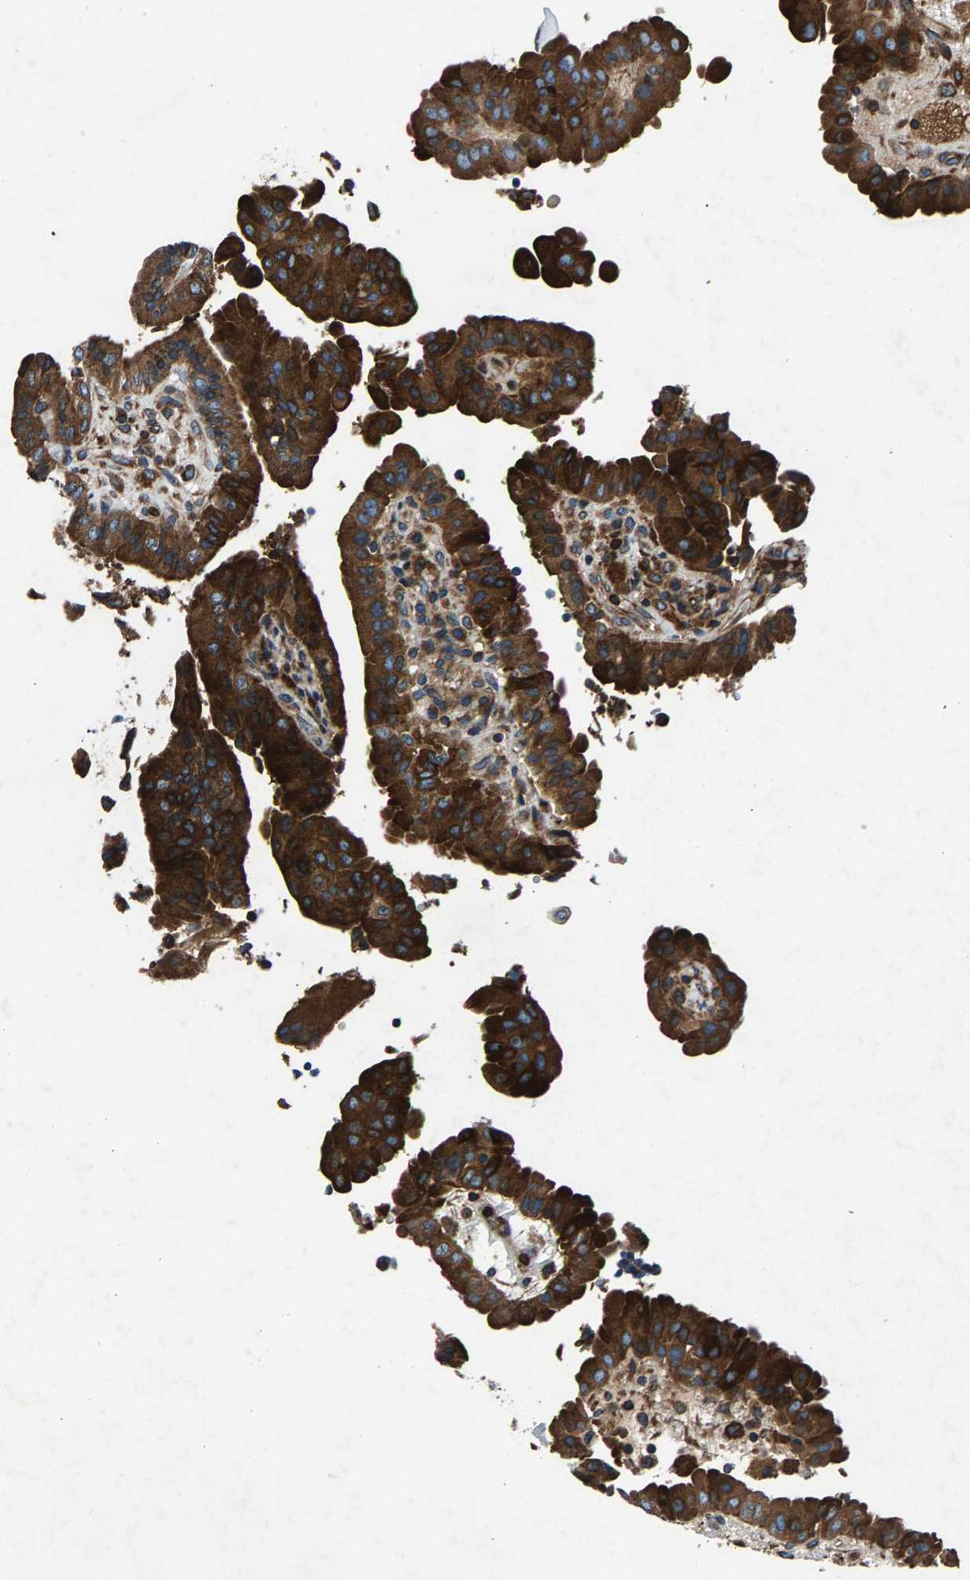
{"staining": {"intensity": "strong", "quantity": ">75%", "location": "cytoplasmic/membranous"}, "tissue": "thyroid cancer", "cell_type": "Tumor cells", "image_type": "cancer", "snomed": [{"axis": "morphology", "description": "Papillary adenocarcinoma, NOS"}, {"axis": "topography", "description": "Thyroid gland"}], "caption": "About >75% of tumor cells in human thyroid cancer exhibit strong cytoplasmic/membranous protein staining as visualized by brown immunohistochemical staining.", "gene": "LPCAT1", "patient": {"sex": "male", "age": 33}}